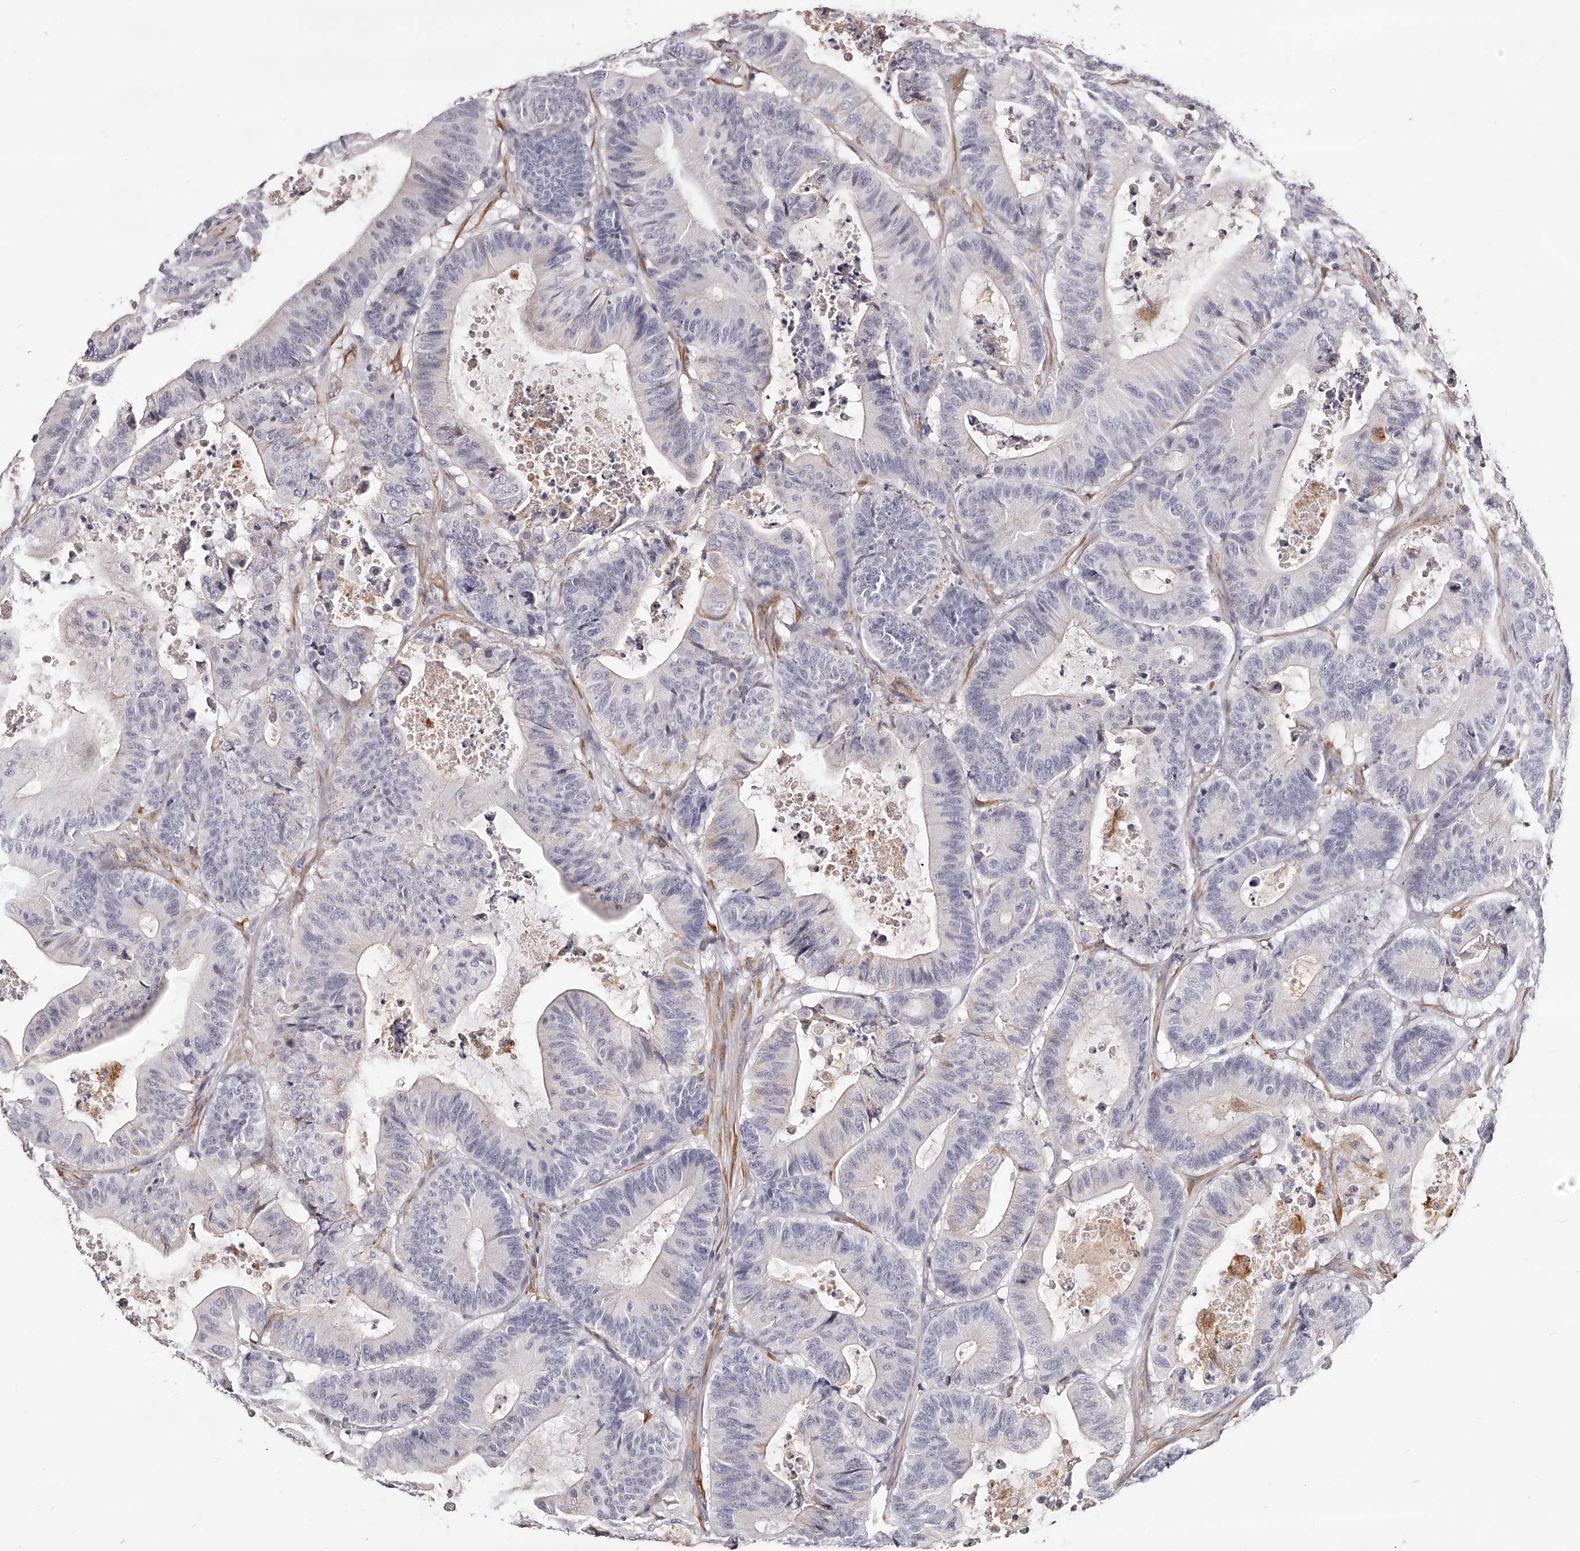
{"staining": {"intensity": "negative", "quantity": "none", "location": "none"}, "tissue": "colorectal cancer", "cell_type": "Tumor cells", "image_type": "cancer", "snomed": [{"axis": "morphology", "description": "Adenocarcinoma, NOS"}, {"axis": "topography", "description": "Colon"}], "caption": "Micrograph shows no significant protein staining in tumor cells of colorectal adenocarcinoma. Nuclei are stained in blue.", "gene": "CD82", "patient": {"sex": "female", "age": 84}}